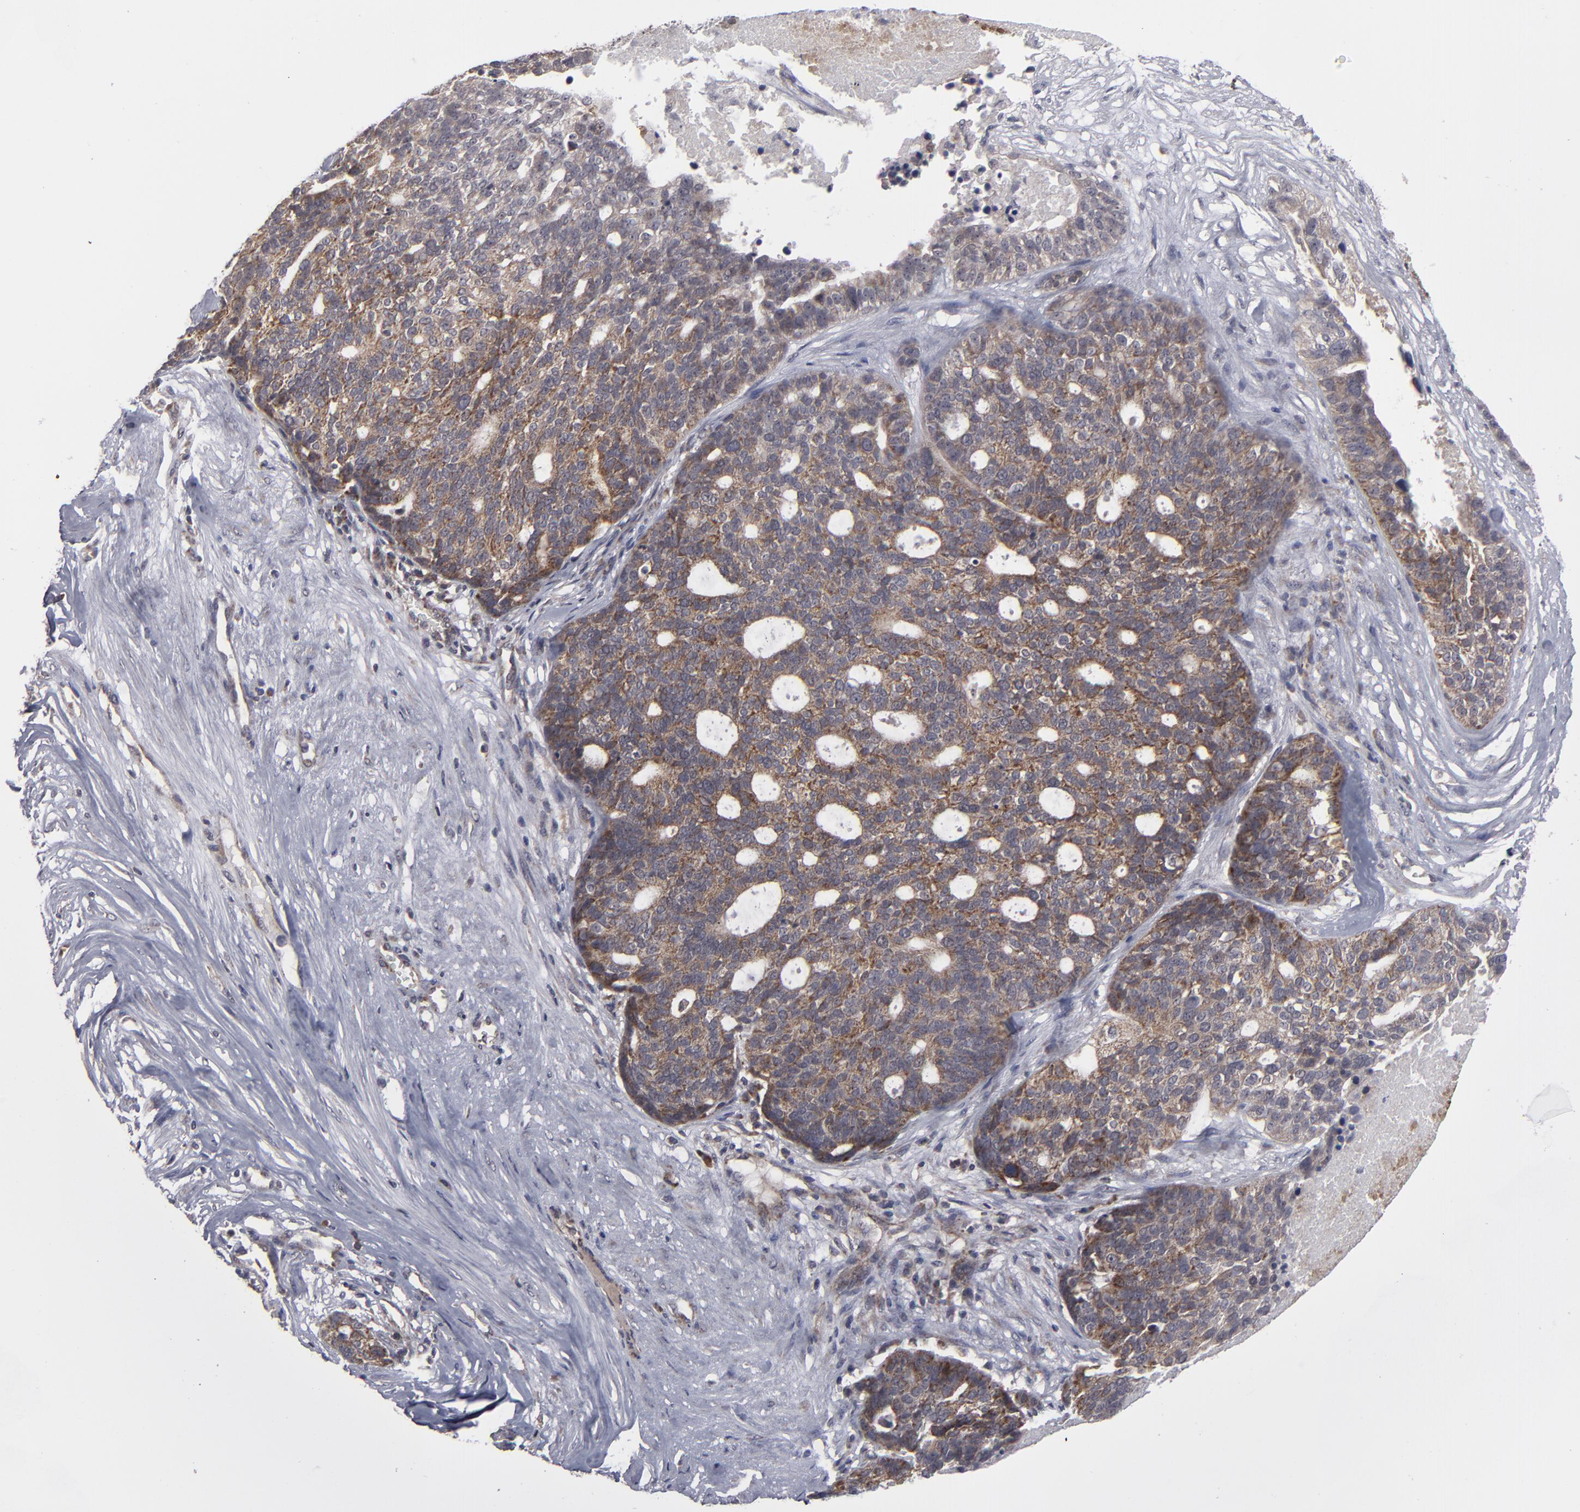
{"staining": {"intensity": "moderate", "quantity": "25%-75%", "location": "cytoplasmic/membranous"}, "tissue": "ovarian cancer", "cell_type": "Tumor cells", "image_type": "cancer", "snomed": [{"axis": "morphology", "description": "Cystadenocarcinoma, serous, NOS"}, {"axis": "topography", "description": "Ovary"}], "caption": "Ovarian serous cystadenocarcinoma stained with DAB immunohistochemistry (IHC) reveals medium levels of moderate cytoplasmic/membranous staining in about 25%-75% of tumor cells.", "gene": "GLCCI1", "patient": {"sex": "female", "age": 59}}